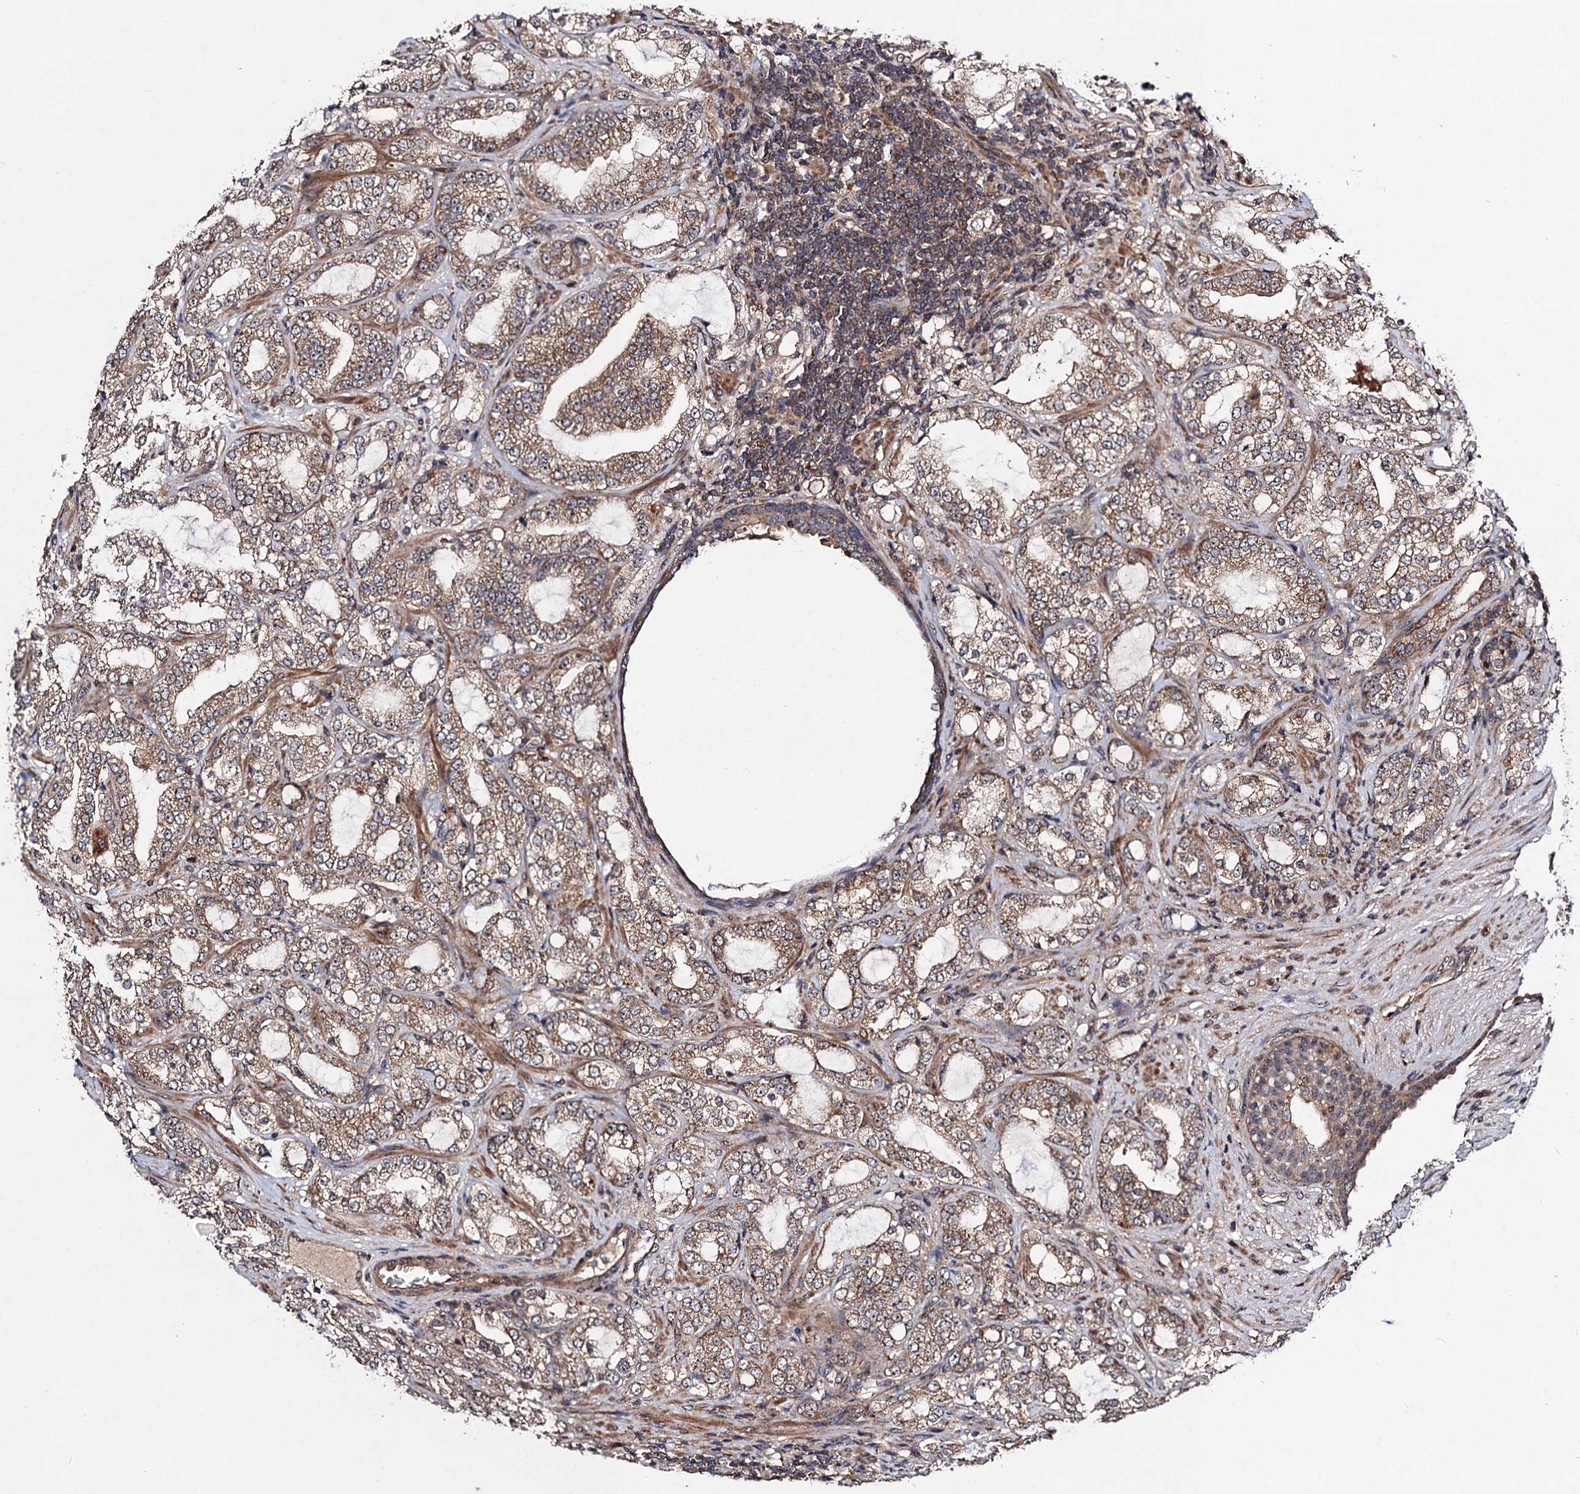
{"staining": {"intensity": "moderate", "quantity": ">75%", "location": "cytoplasmic/membranous"}, "tissue": "prostate cancer", "cell_type": "Tumor cells", "image_type": "cancer", "snomed": [{"axis": "morphology", "description": "Adenocarcinoma, High grade"}, {"axis": "topography", "description": "Prostate"}], "caption": "Immunohistochemical staining of human prostate cancer (adenocarcinoma (high-grade)) reveals medium levels of moderate cytoplasmic/membranous protein expression in approximately >75% of tumor cells.", "gene": "KXD1", "patient": {"sex": "male", "age": 64}}